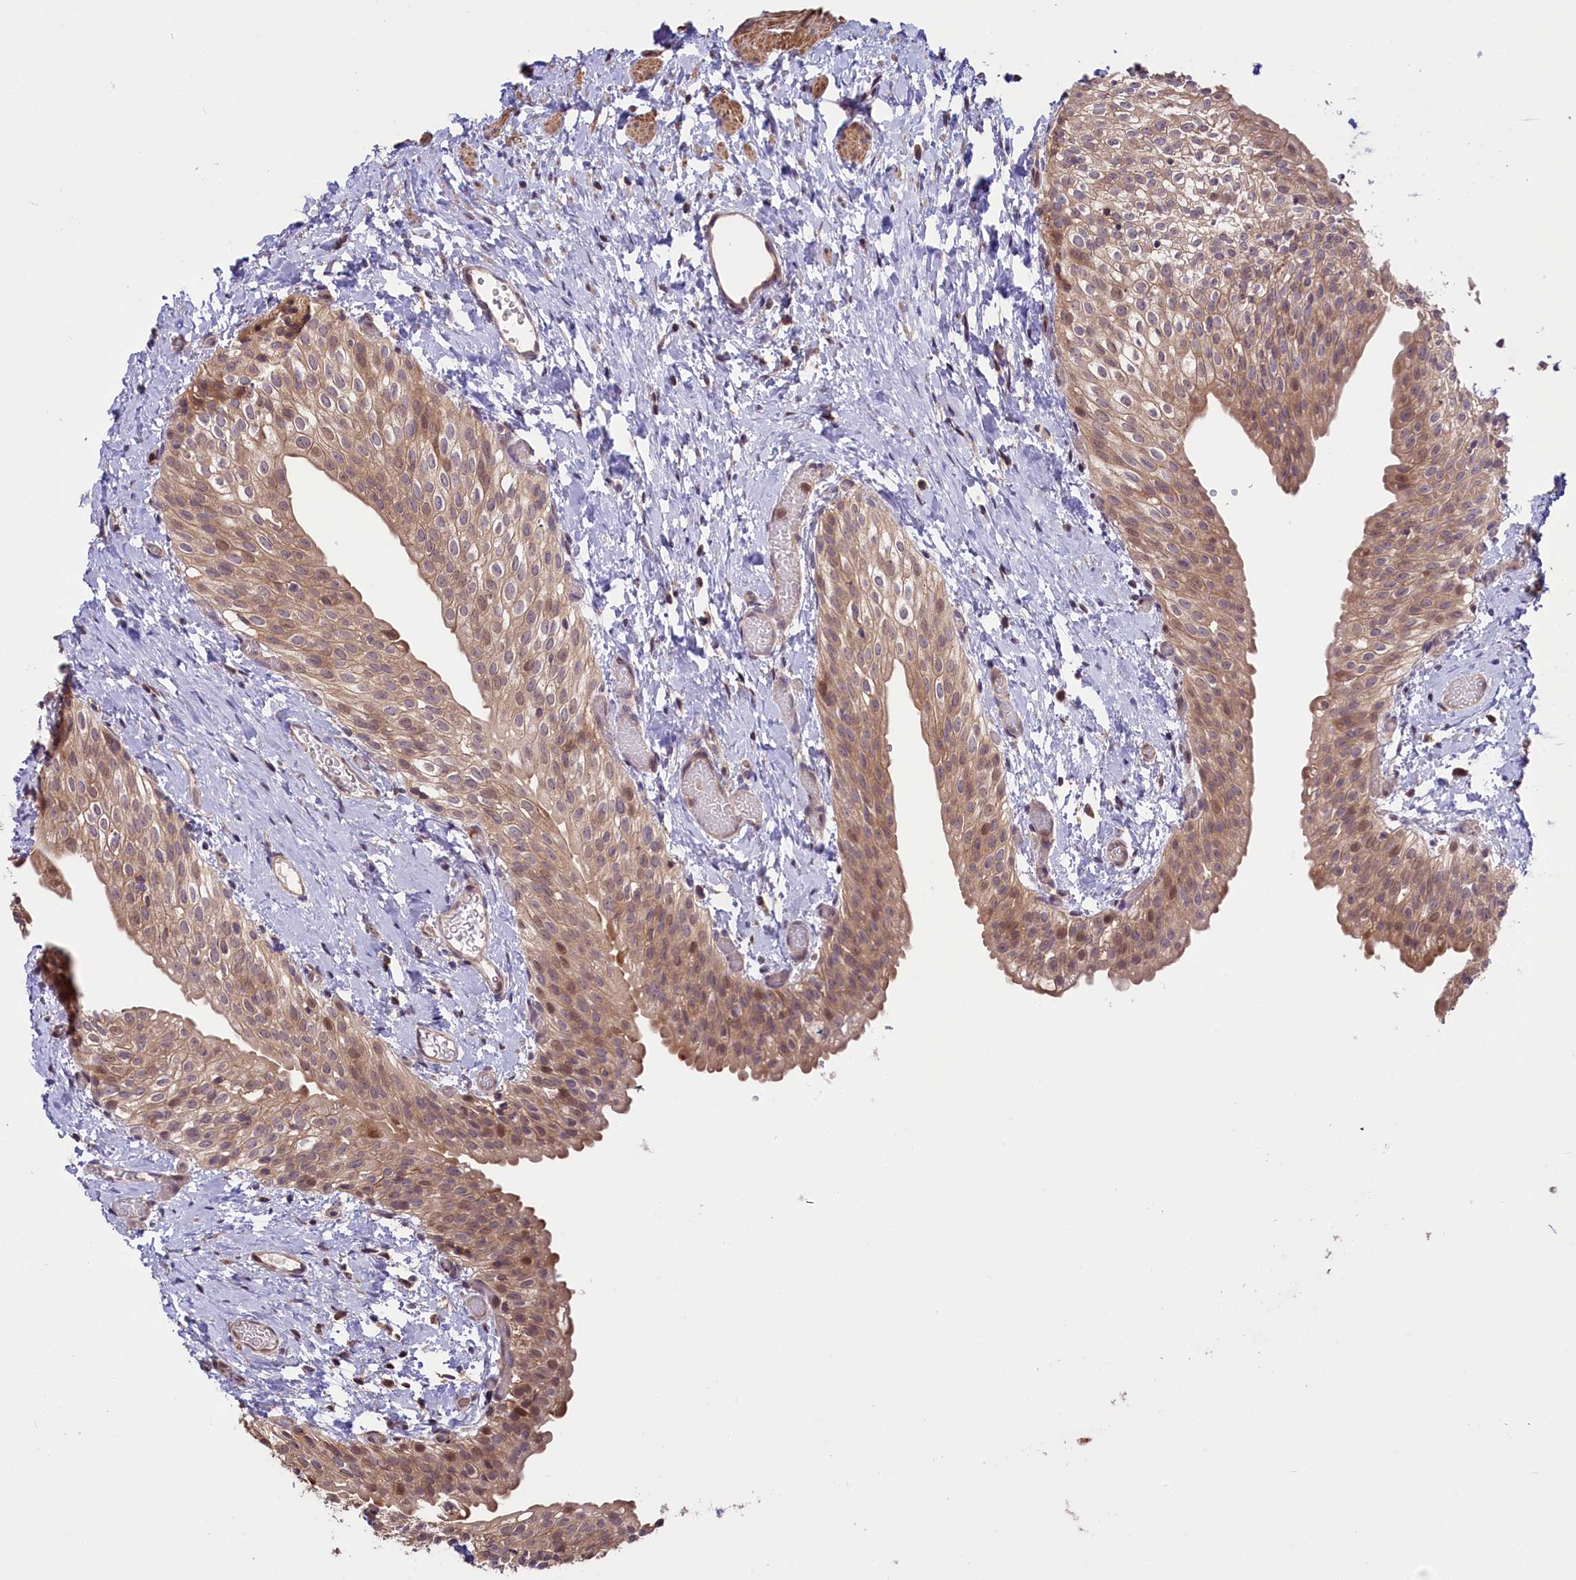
{"staining": {"intensity": "moderate", "quantity": "25%-75%", "location": "cytoplasmic/membranous,nuclear"}, "tissue": "urinary bladder", "cell_type": "Urothelial cells", "image_type": "normal", "snomed": [{"axis": "morphology", "description": "Normal tissue, NOS"}, {"axis": "topography", "description": "Urinary bladder"}], "caption": "Normal urinary bladder reveals moderate cytoplasmic/membranous,nuclear positivity in about 25%-75% of urothelial cells.", "gene": "RIC8A", "patient": {"sex": "male", "age": 1}}